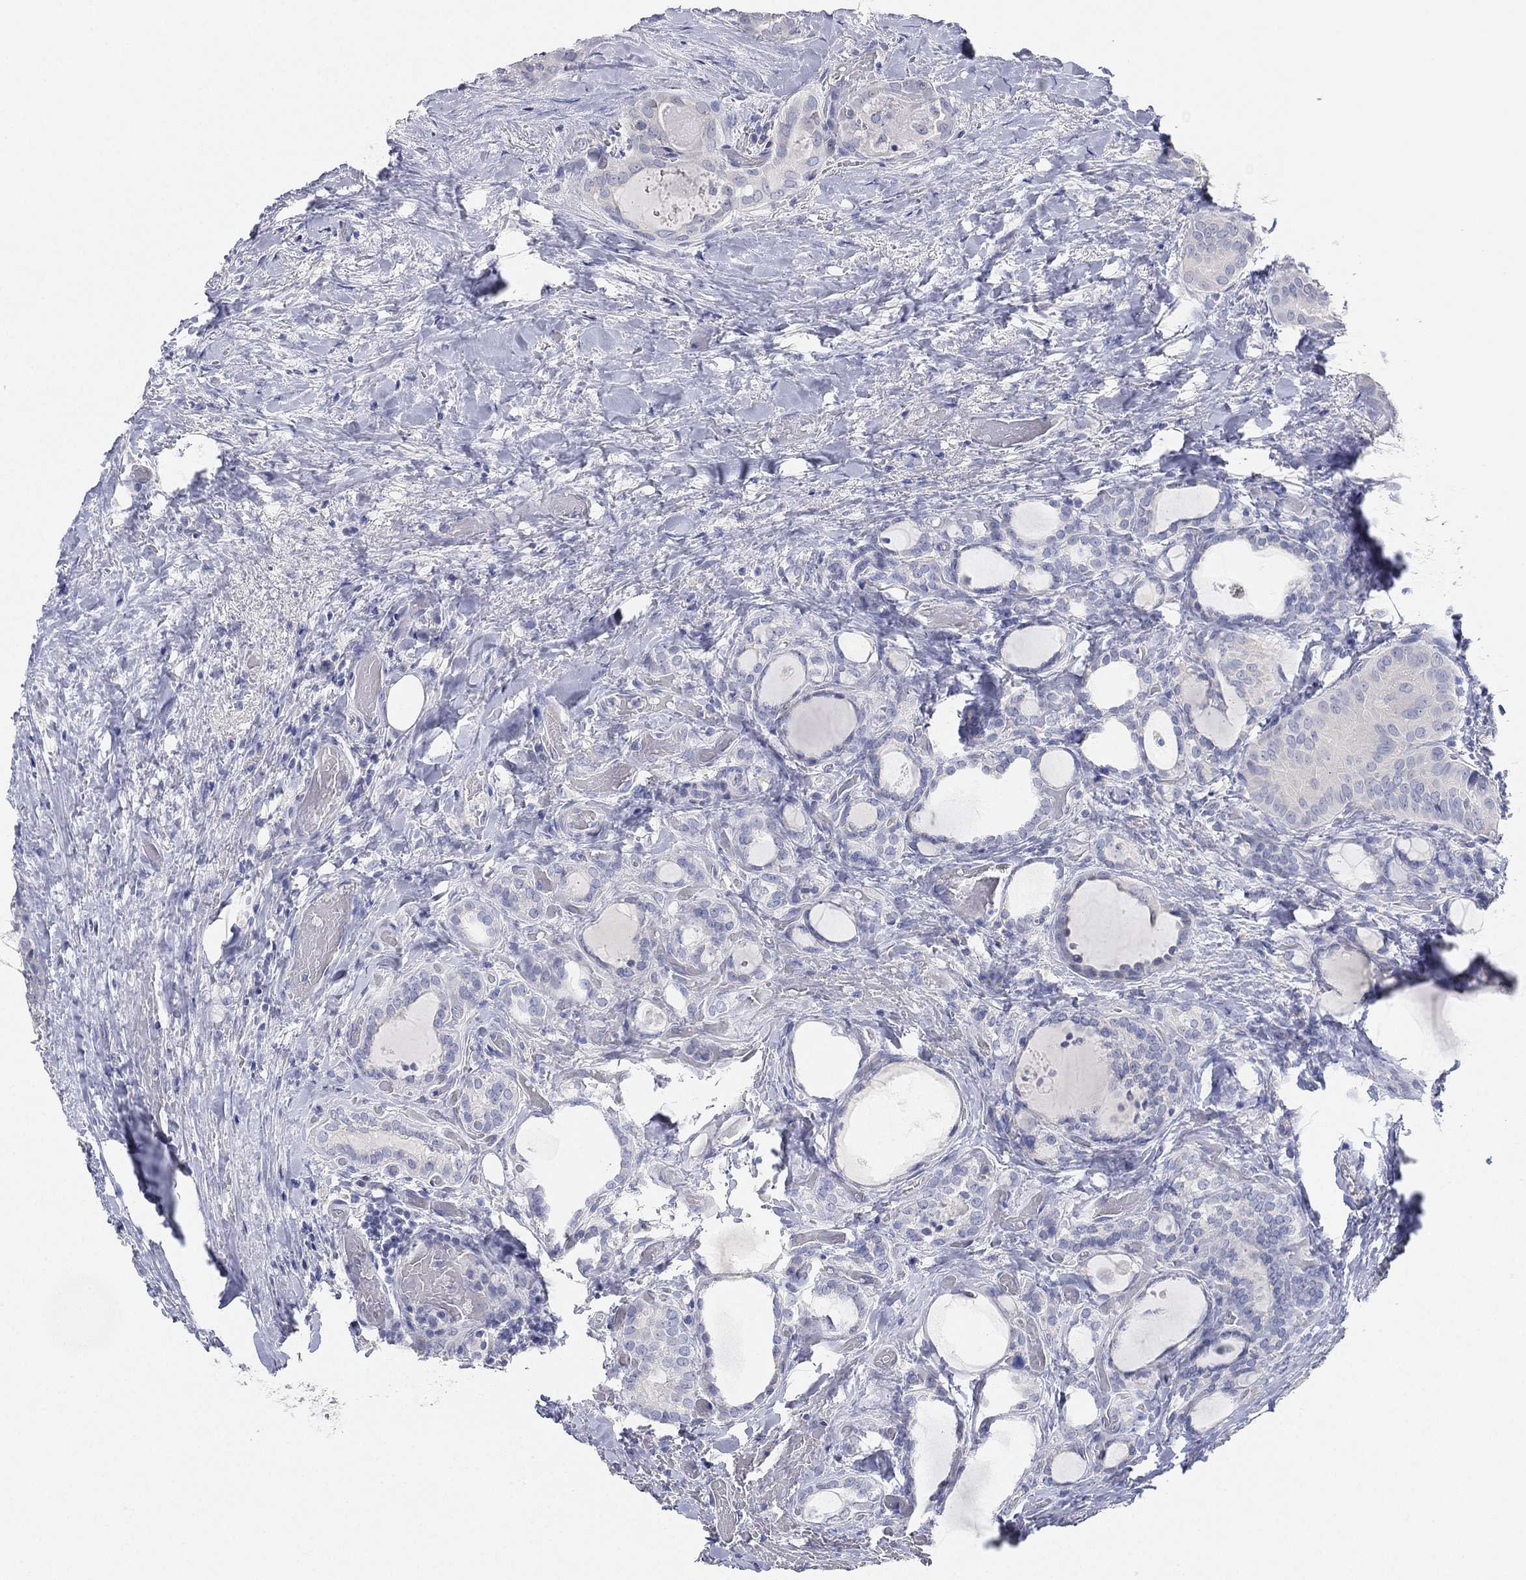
{"staining": {"intensity": "negative", "quantity": "none", "location": "none"}, "tissue": "thyroid cancer", "cell_type": "Tumor cells", "image_type": "cancer", "snomed": [{"axis": "morphology", "description": "Papillary adenocarcinoma, NOS"}, {"axis": "topography", "description": "Thyroid gland"}], "caption": "The photomicrograph exhibits no staining of tumor cells in papillary adenocarcinoma (thyroid).", "gene": "FAM187B", "patient": {"sex": "female", "age": 39}}